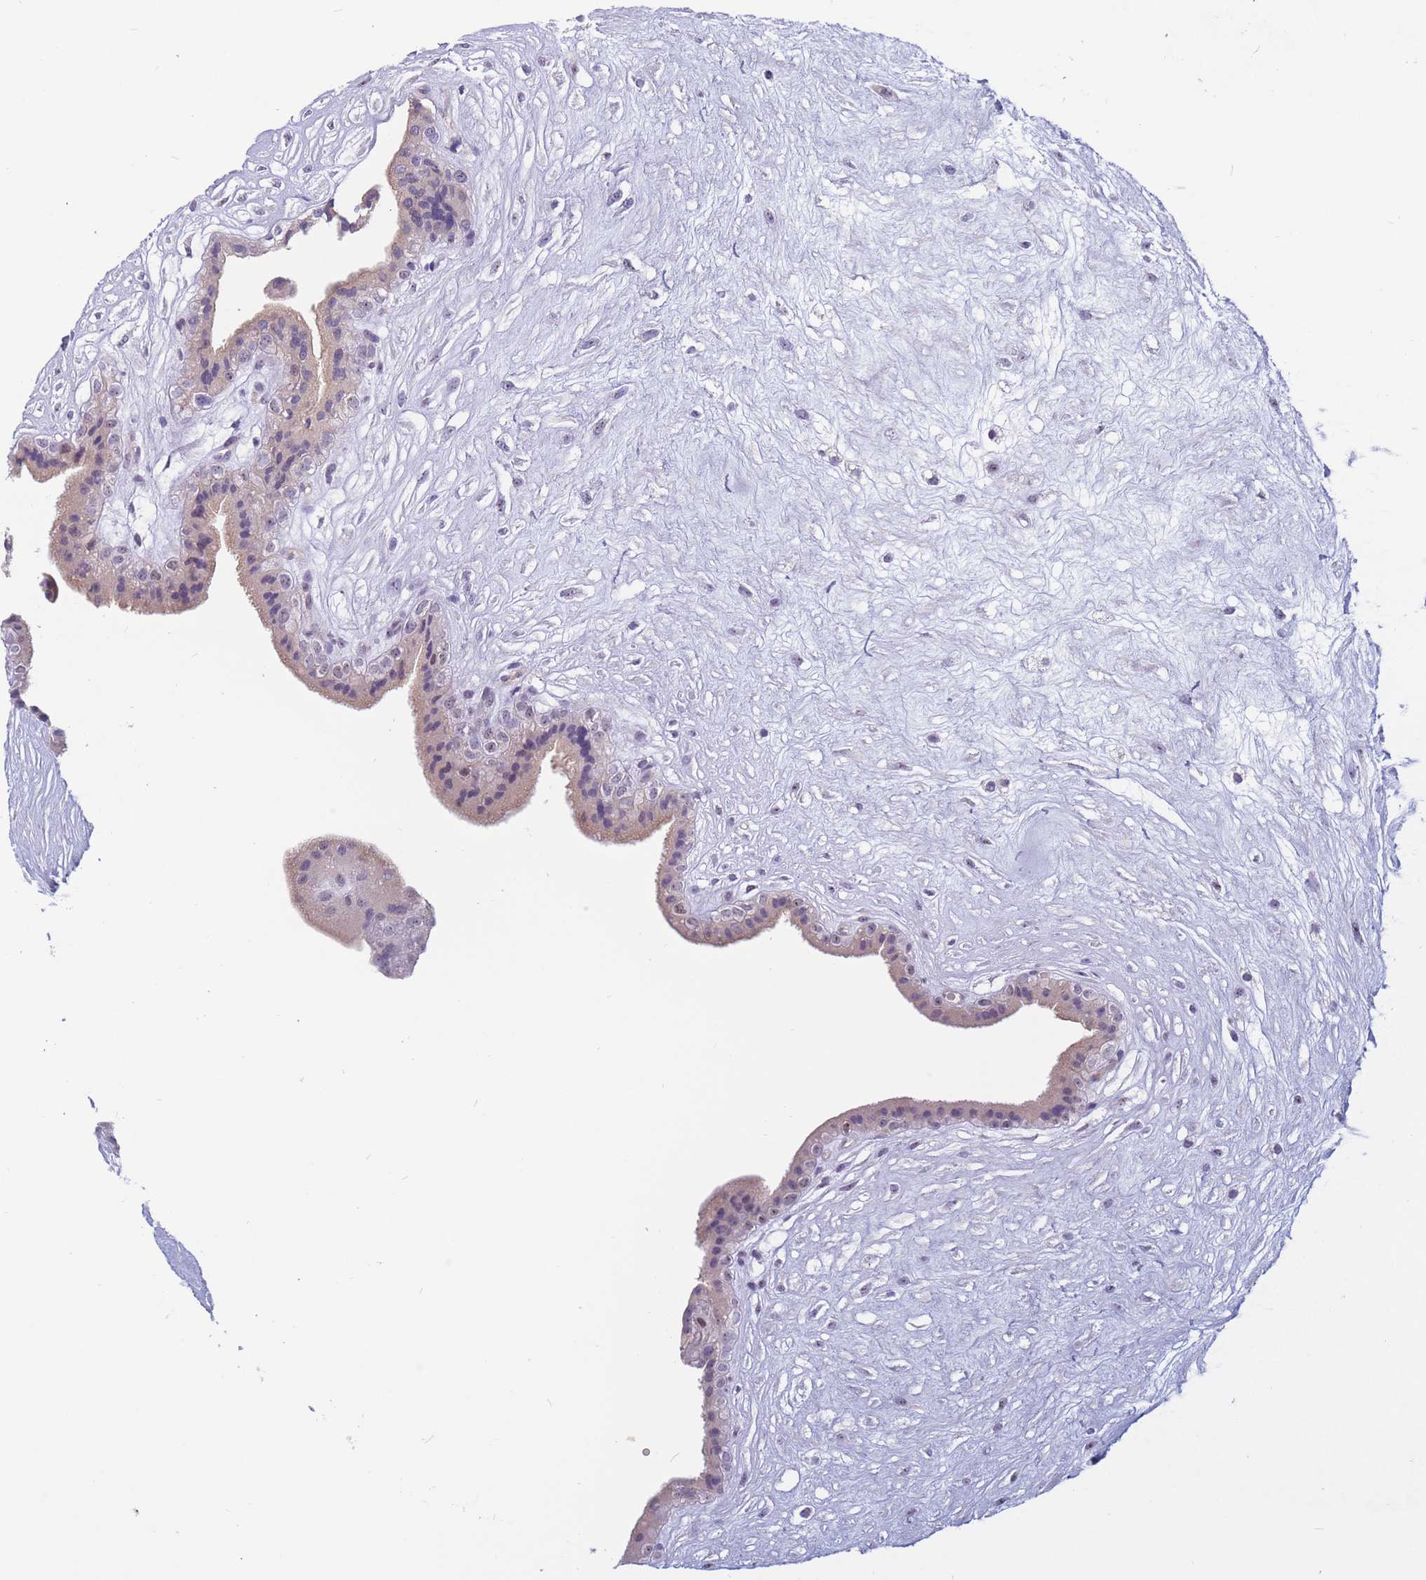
{"staining": {"intensity": "weak", "quantity": "25%-75%", "location": "cytoplasmic/membranous"}, "tissue": "placenta", "cell_type": "Trophoblastic cells", "image_type": "normal", "snomed": [{"axis": "morphology", "description": "Normal tissue, NOS"}, {"axis": "topography", "description": "Placenta"}], "caption": "Immunohistochemistry (IHC) of unremarkable human placenta exhibits low levels of weak cytoplasmic/membranous positivity in approximately 25%-75% of trophoblastic cells.", "gene": "BOP1", "patient": {"sex": "female", "age": 18}}